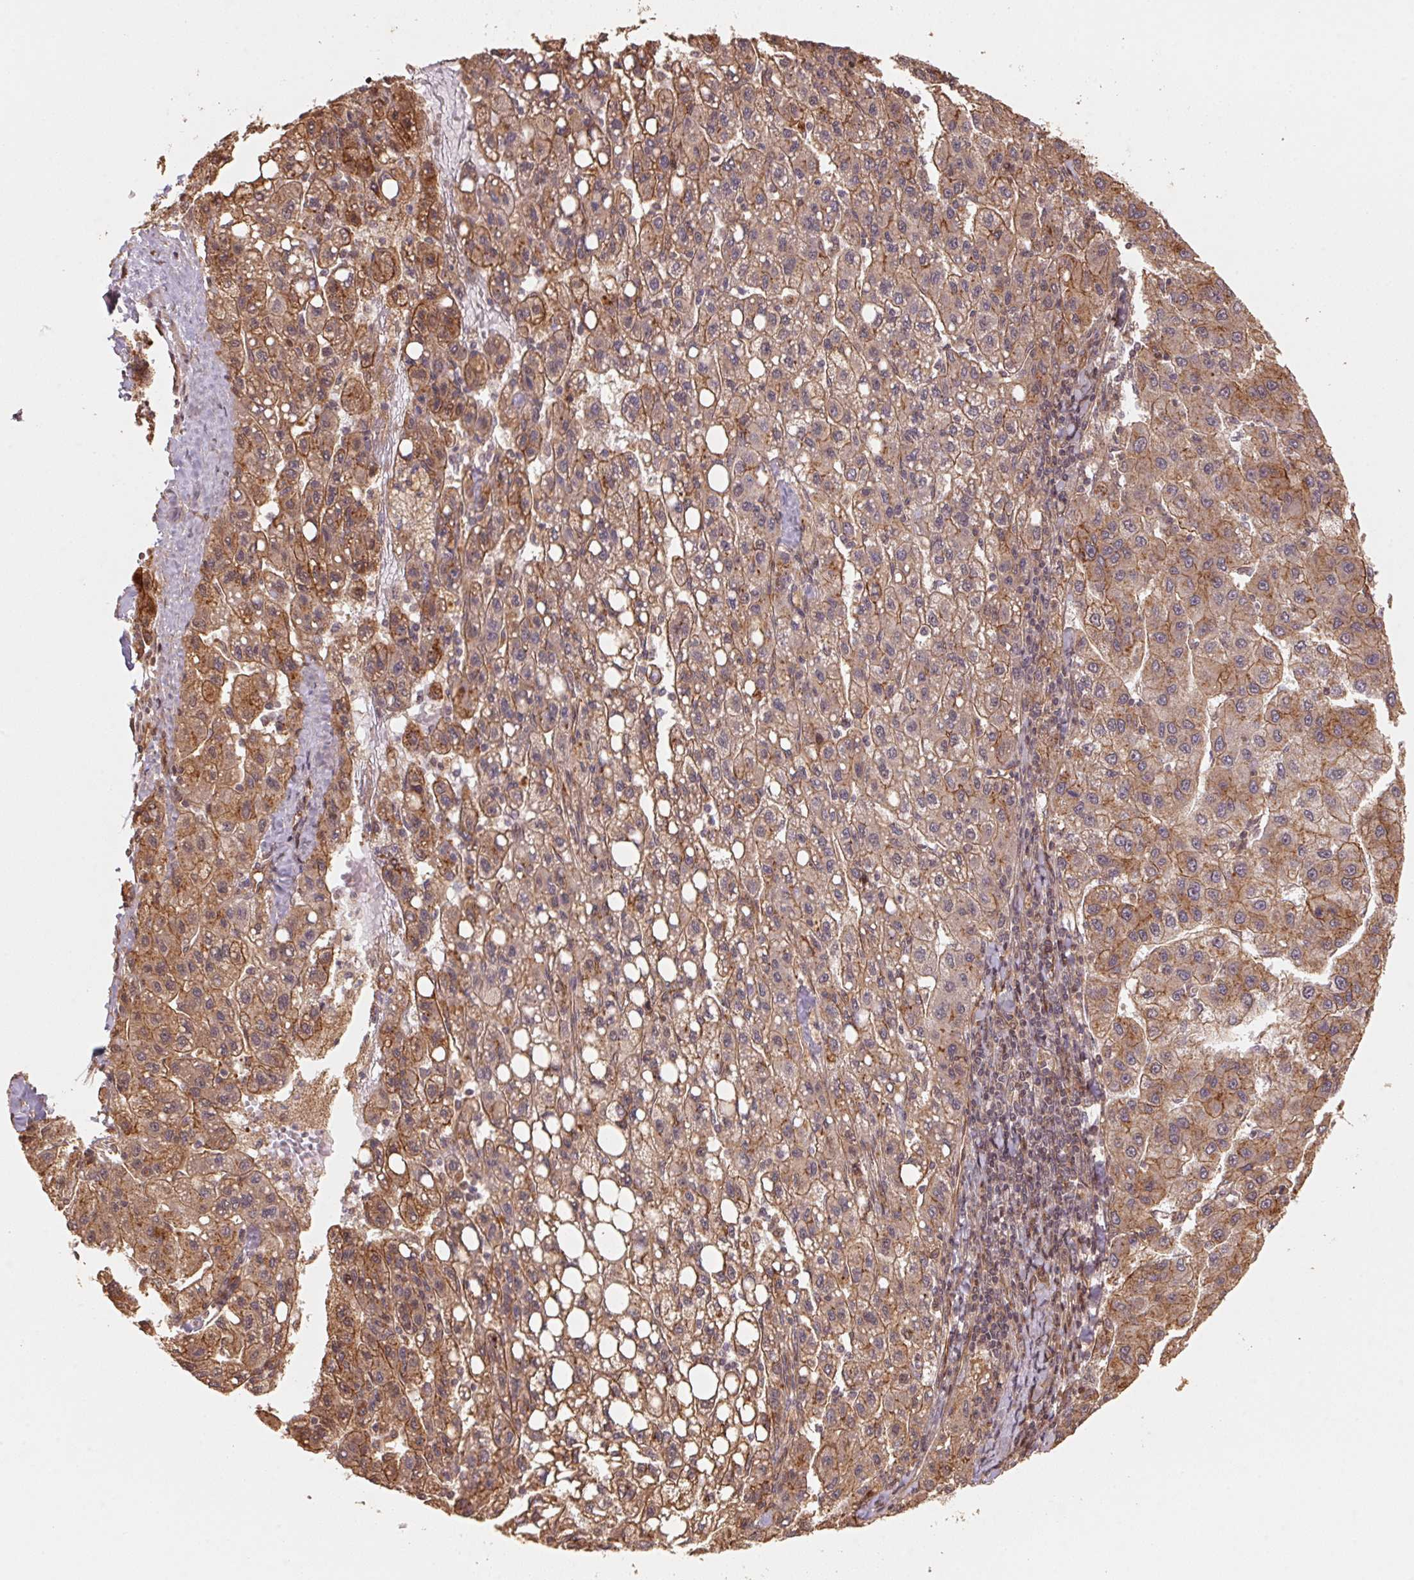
{"staining": {"intensity": "moderate", "quantity": ">75%", "location": "cytoplasmic/membranous"}, "tissue": "liver cancer", "cell_type": "Tumor cells", "image_type": "cancer", "snomed": [{"axis": "morphology", "description": "Carcinoma, Hepatocellular, NOS"}, {"axis": "topography", "description": "Liver"}], "caption": "Immunohistochemistry (DAB (3,3'-diaminobenzidine)) staining of human hepatocellular carcinoma (liver) reveals moderate cytoplasmic/membranous protein expression in approximately >75% of tumor cells. The protein of interest is stained brown, and the nuclei are stained in blue (DAB IHC with brightfield microscopy, high magnification).", "gene": "TMEM222", "patient": {"sex": "female", "age": 82}}